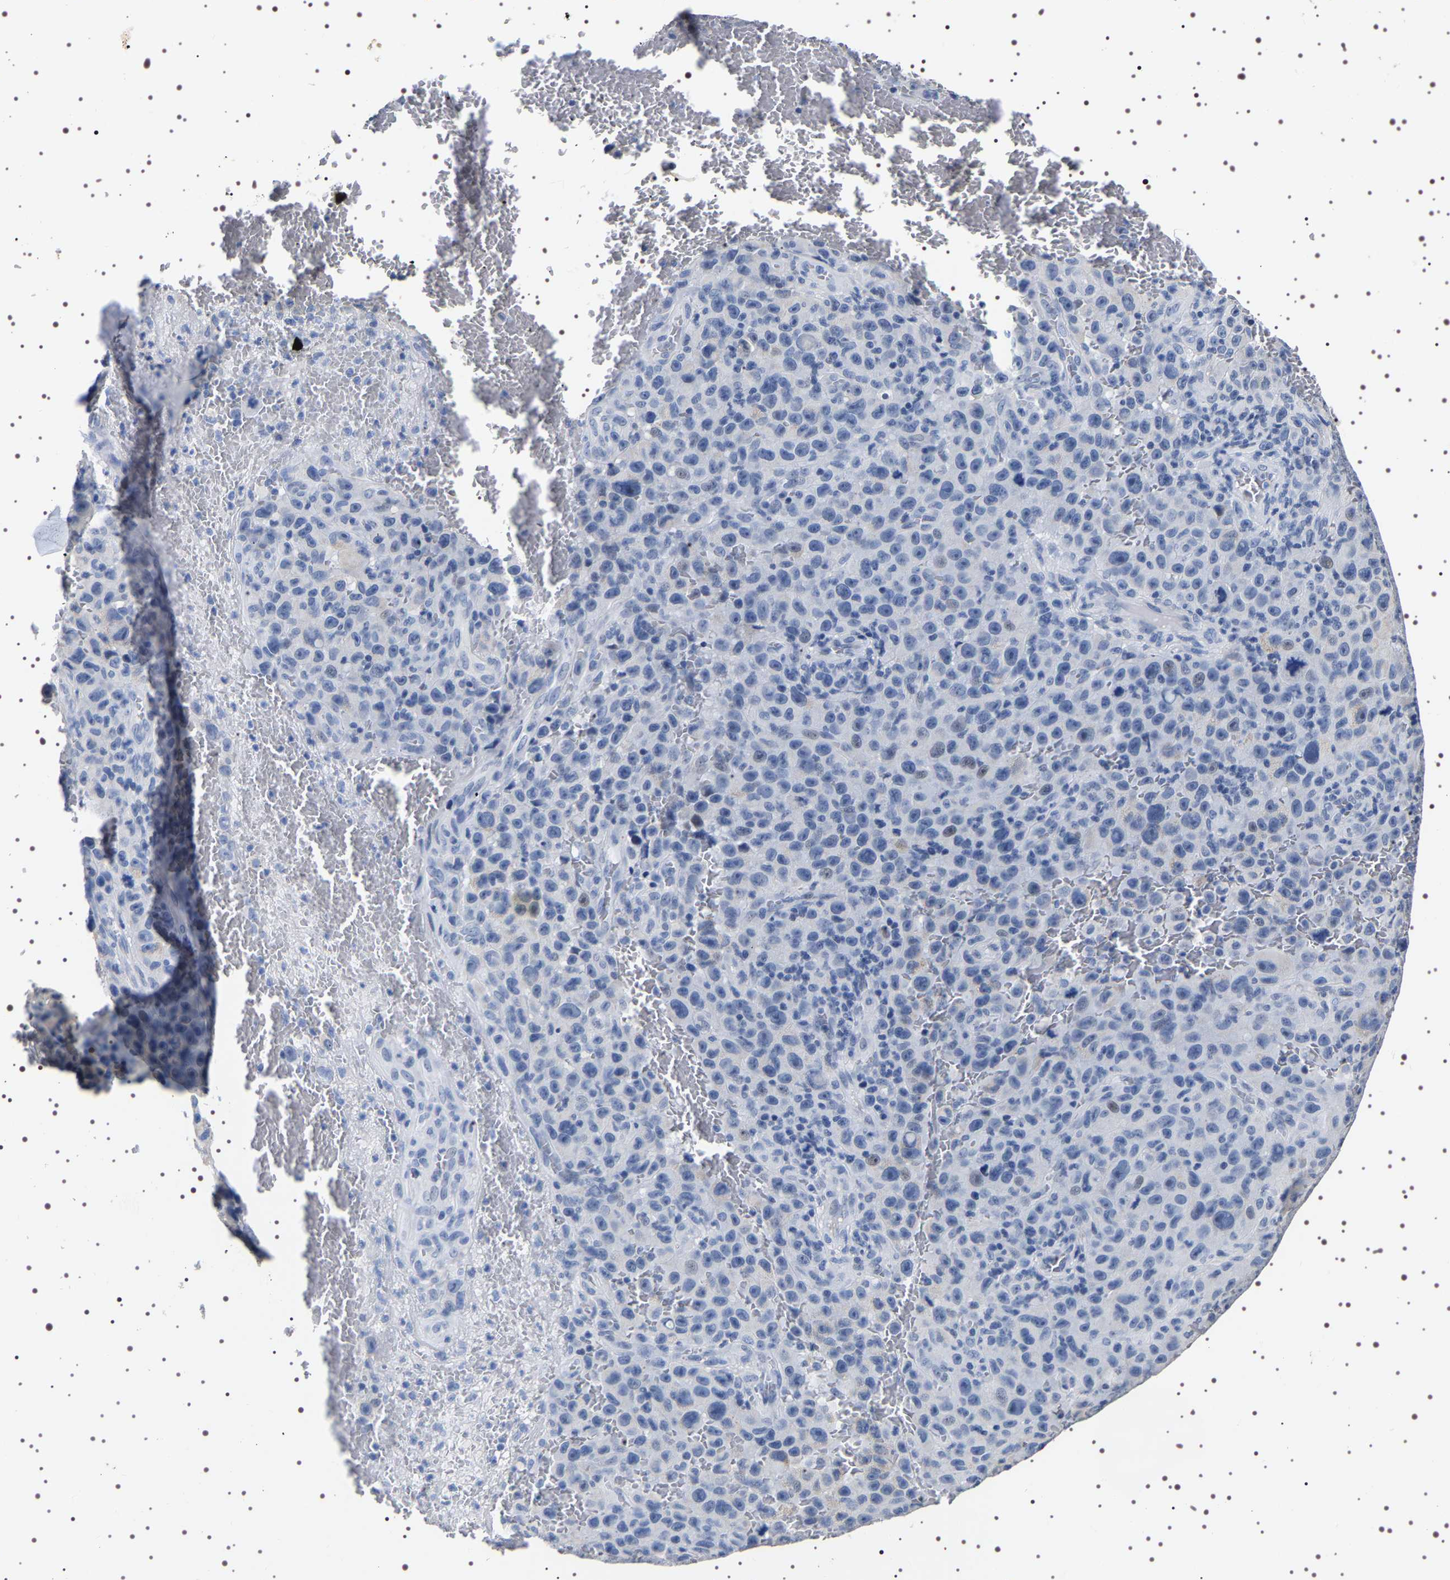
{"staining": {"intensity": "negative", "quantity": "none", "location": "none"}, "tissue": "melanoma", "cell_type": "Tumor cells", "image_type": "cancer", "snomed": [{"axis": "morphology", "description": "Malignant melanoma, NOS"}, {"axis": "topography", "description": "Skin"}], "caption": "IHC image of neoplastic tissue: malignant melanoma stained with DAB demonstrates no significant protein expression in tumor cells.", "gene": "UBQLN3", "patient": {"sex": "female", "age": 82}}